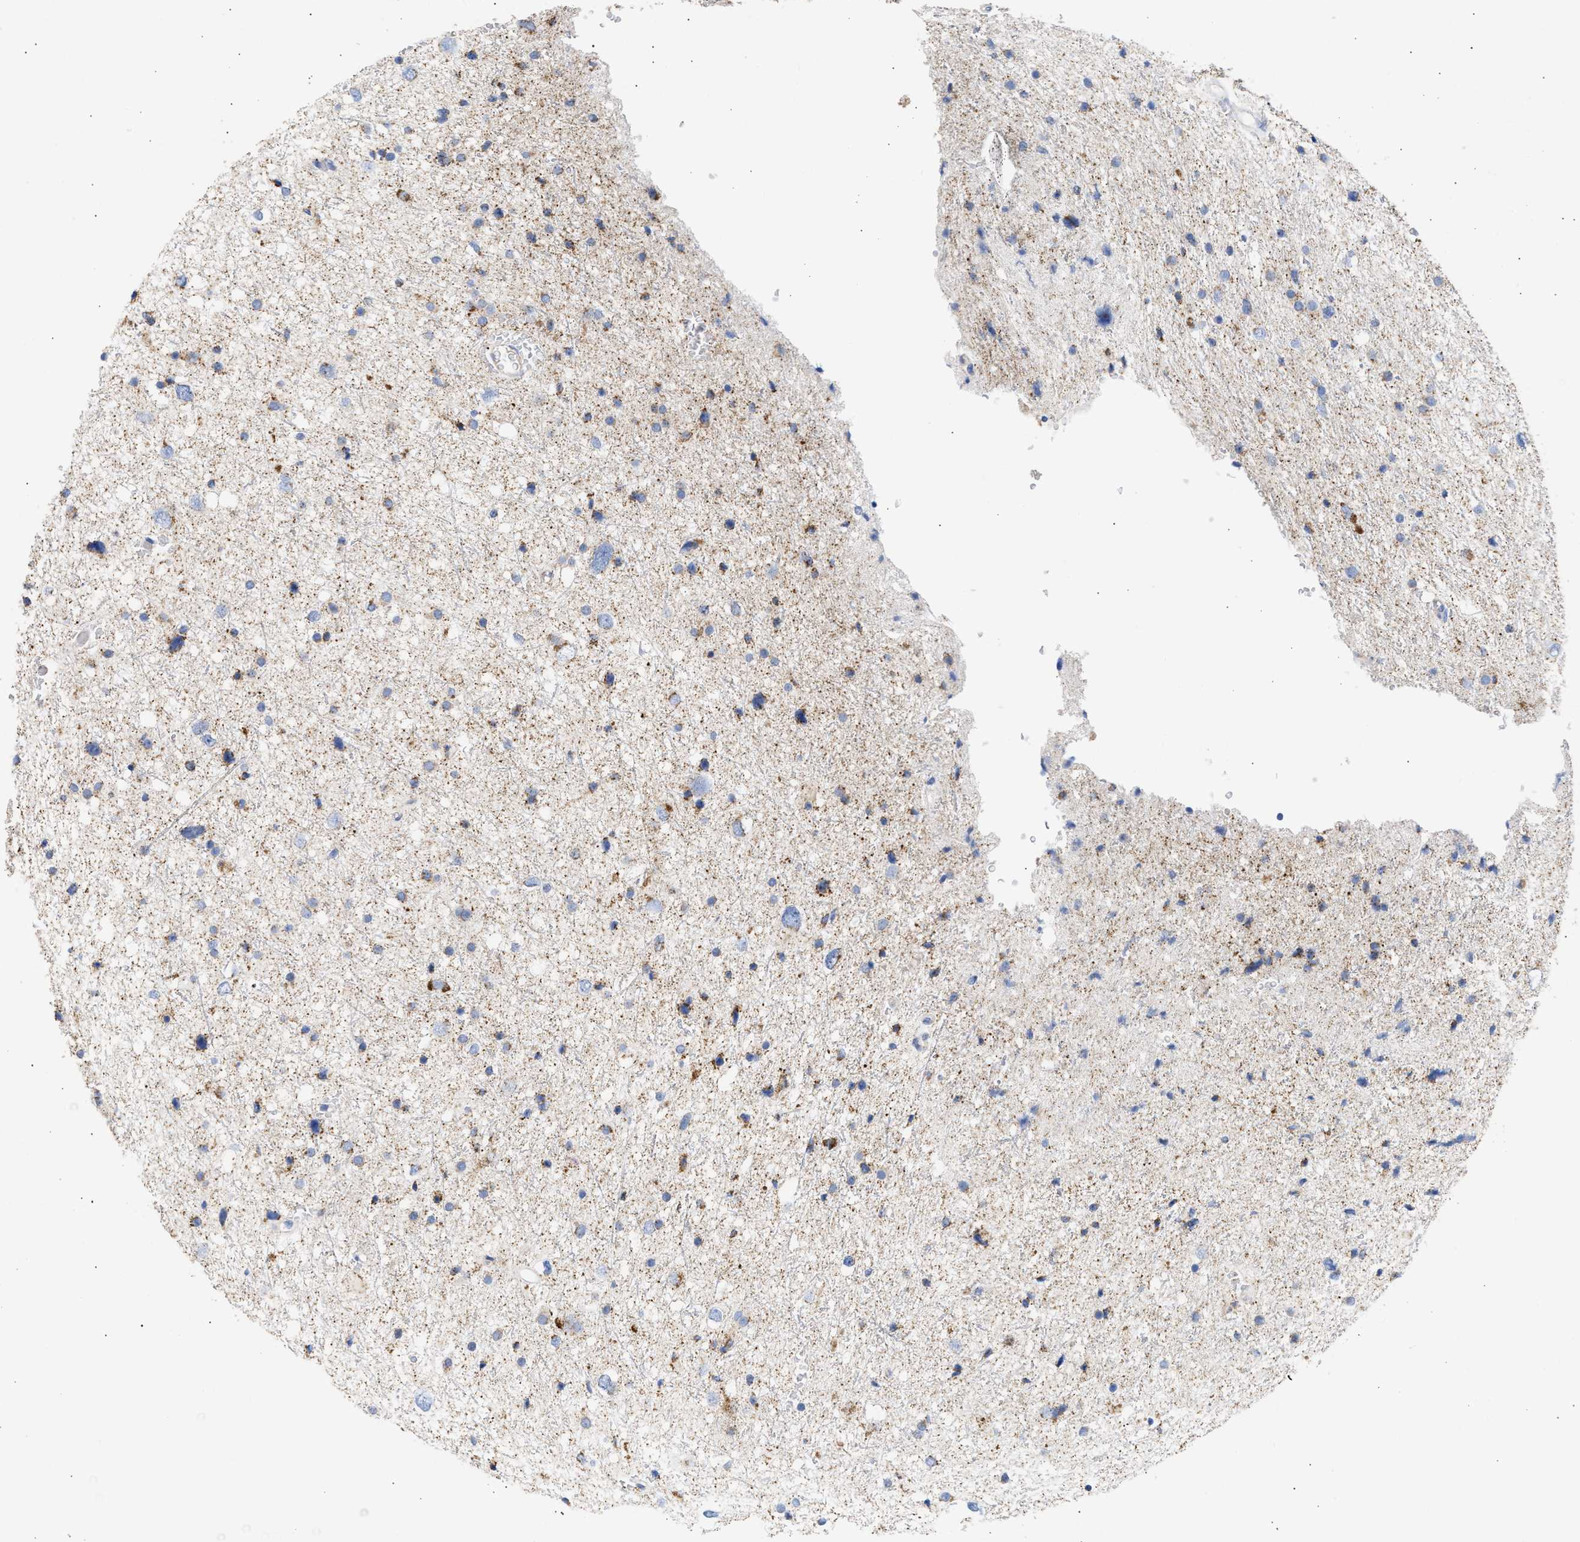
{"staining": {"intensity": "moderate", "quantity": "25%-75%", "location": "cytoplasmic/membranous"}, "tissue": "glioma", "cell_type": "Tumor cells", "image_type": "cancer", "snomed": [{"axis": "morphology", "description": "Glioma, malignant, Low grade"}, {"axis": "topography", "description": "Brain"}], "caption": "Malignant glioma (low-grade) stained for a protein (brown) exhibits moderate cytoplasmic/membranous positive expression in about 25%-75% of tumor cells.", "gene": "ACOT13", "patient": {"sex": "female", "age": 37}}